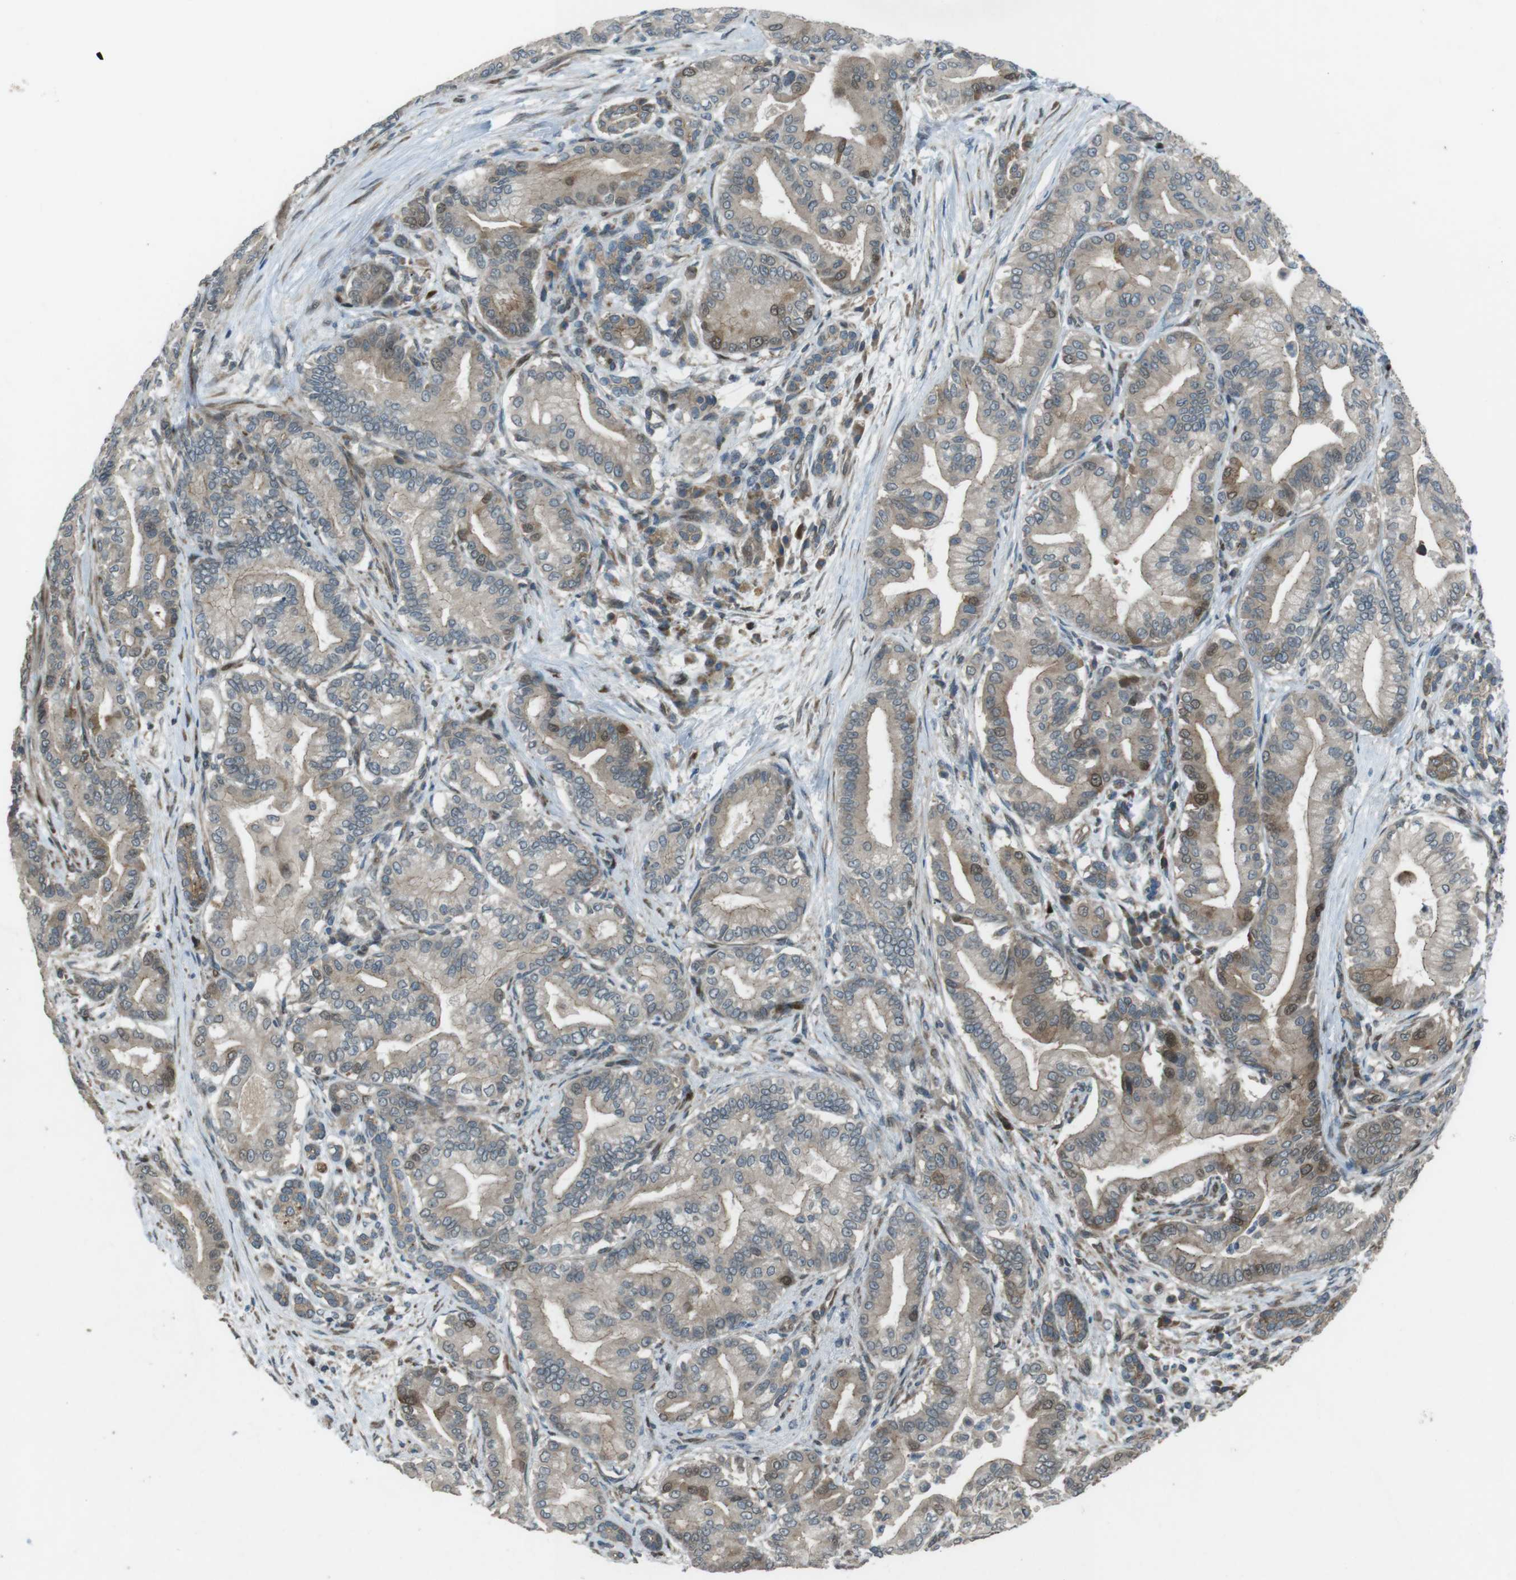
{"staining": {"intensity": "moderate", "quantity": "25%-75%", "location": "cytoplasmic/membranous"}, "tissue": "pancreatic cancer", "cell_type": "Tumor cells", "image_type": "cancer", "snomed": [{"axis": "morphology", "description": "Normal tissue, NOS"}, {"axis": "morphology", "description": "Adenocarcinoma, NOS"}, {"axis": "topography", "description": "Pancreas"}], "caption": "Pancreatic adenocarcinoma stained for a protein shows moderate cytoplasmic/membranous positivity in tumor cells.", "gene": "ZNF330", "patient": {"sex": "male", "age": 63}}